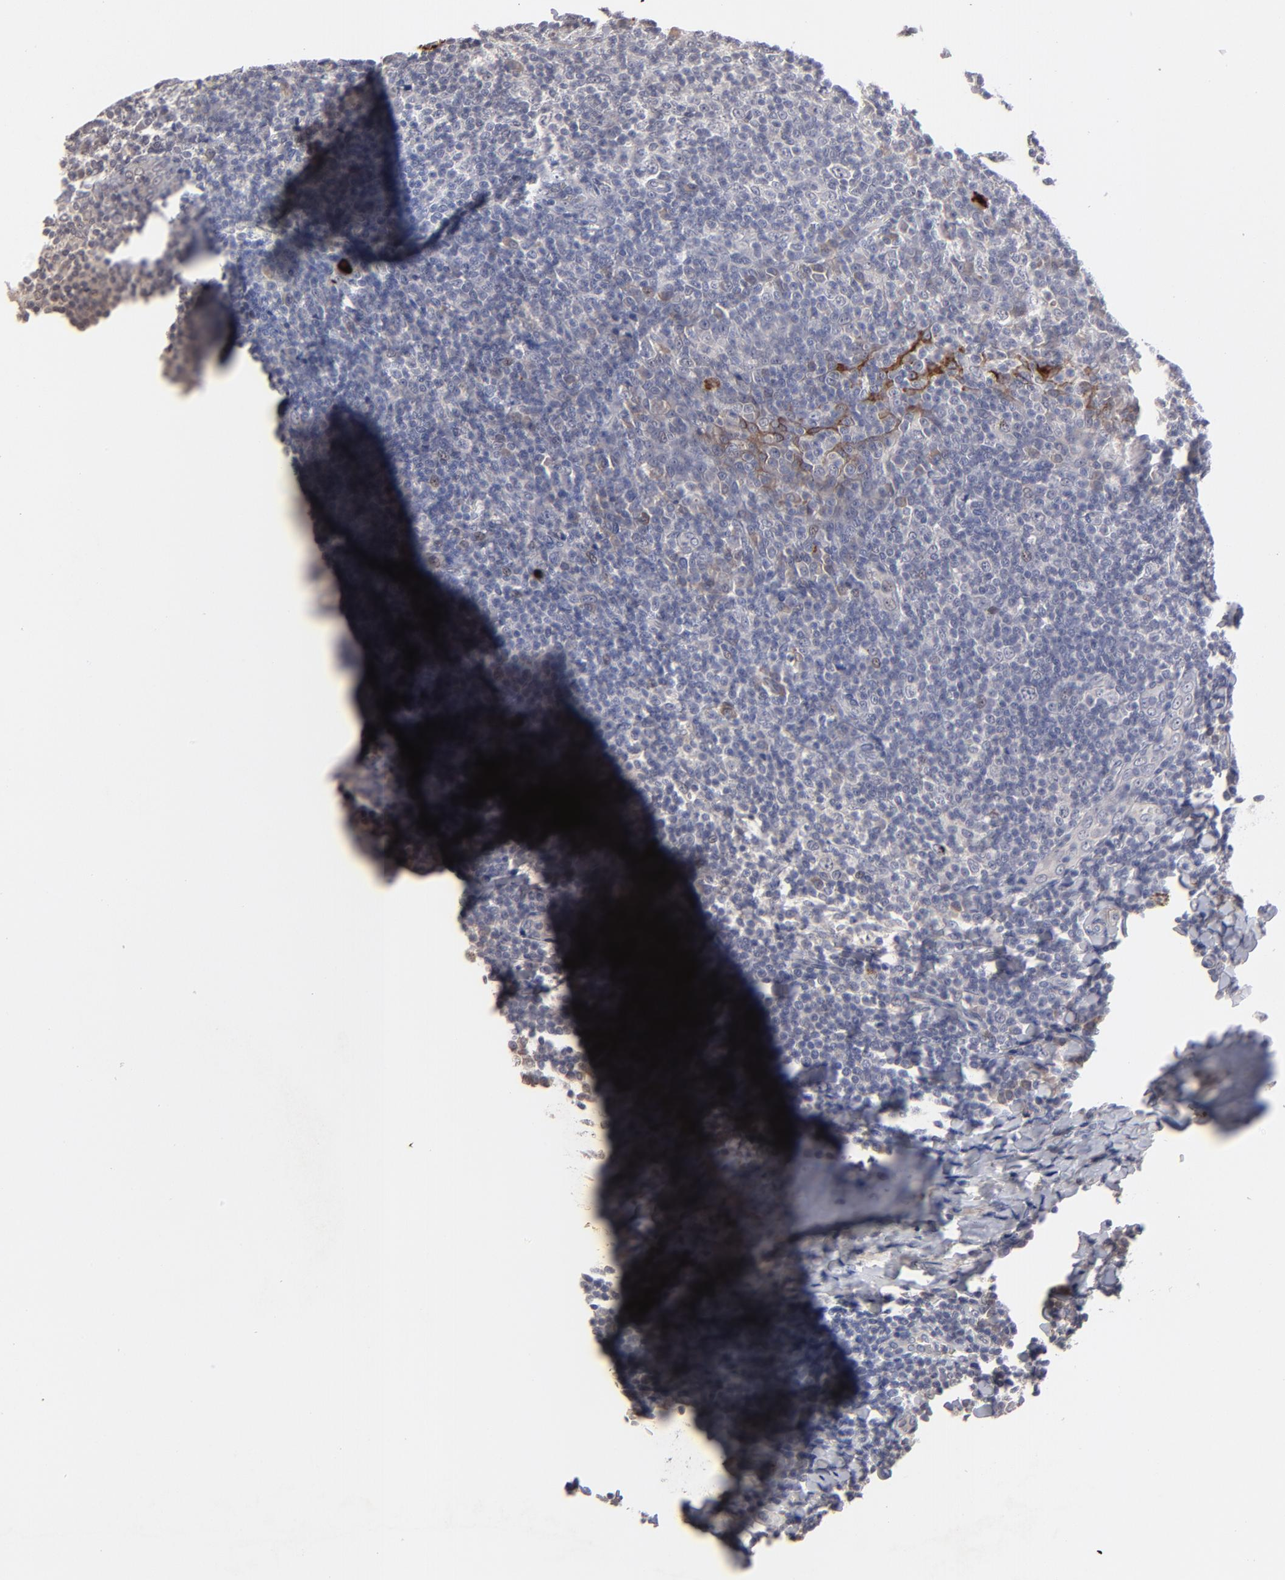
{"staining": {"intensity": "weak", "quantity": "<25%", "location": "cytoplasmic/membranous"}, "tissue": "tonsil", "cell_type": "Germinal center cells", "image_type": "normal", "snomed": [{"axis": "morphology", "description": "Normal tissue, NOS"}, {"axis": "topography", "description": "Tonsil"}], "caption": "This micrograph is of unremarkable tonsil stained with immunohistochemistry to label a protein in brown with the nuclei are counter-stained blue. There is no positivity in germinal center cells.", "gene": "GPM6B", "patient": {"sex": "male", "age": 31}}